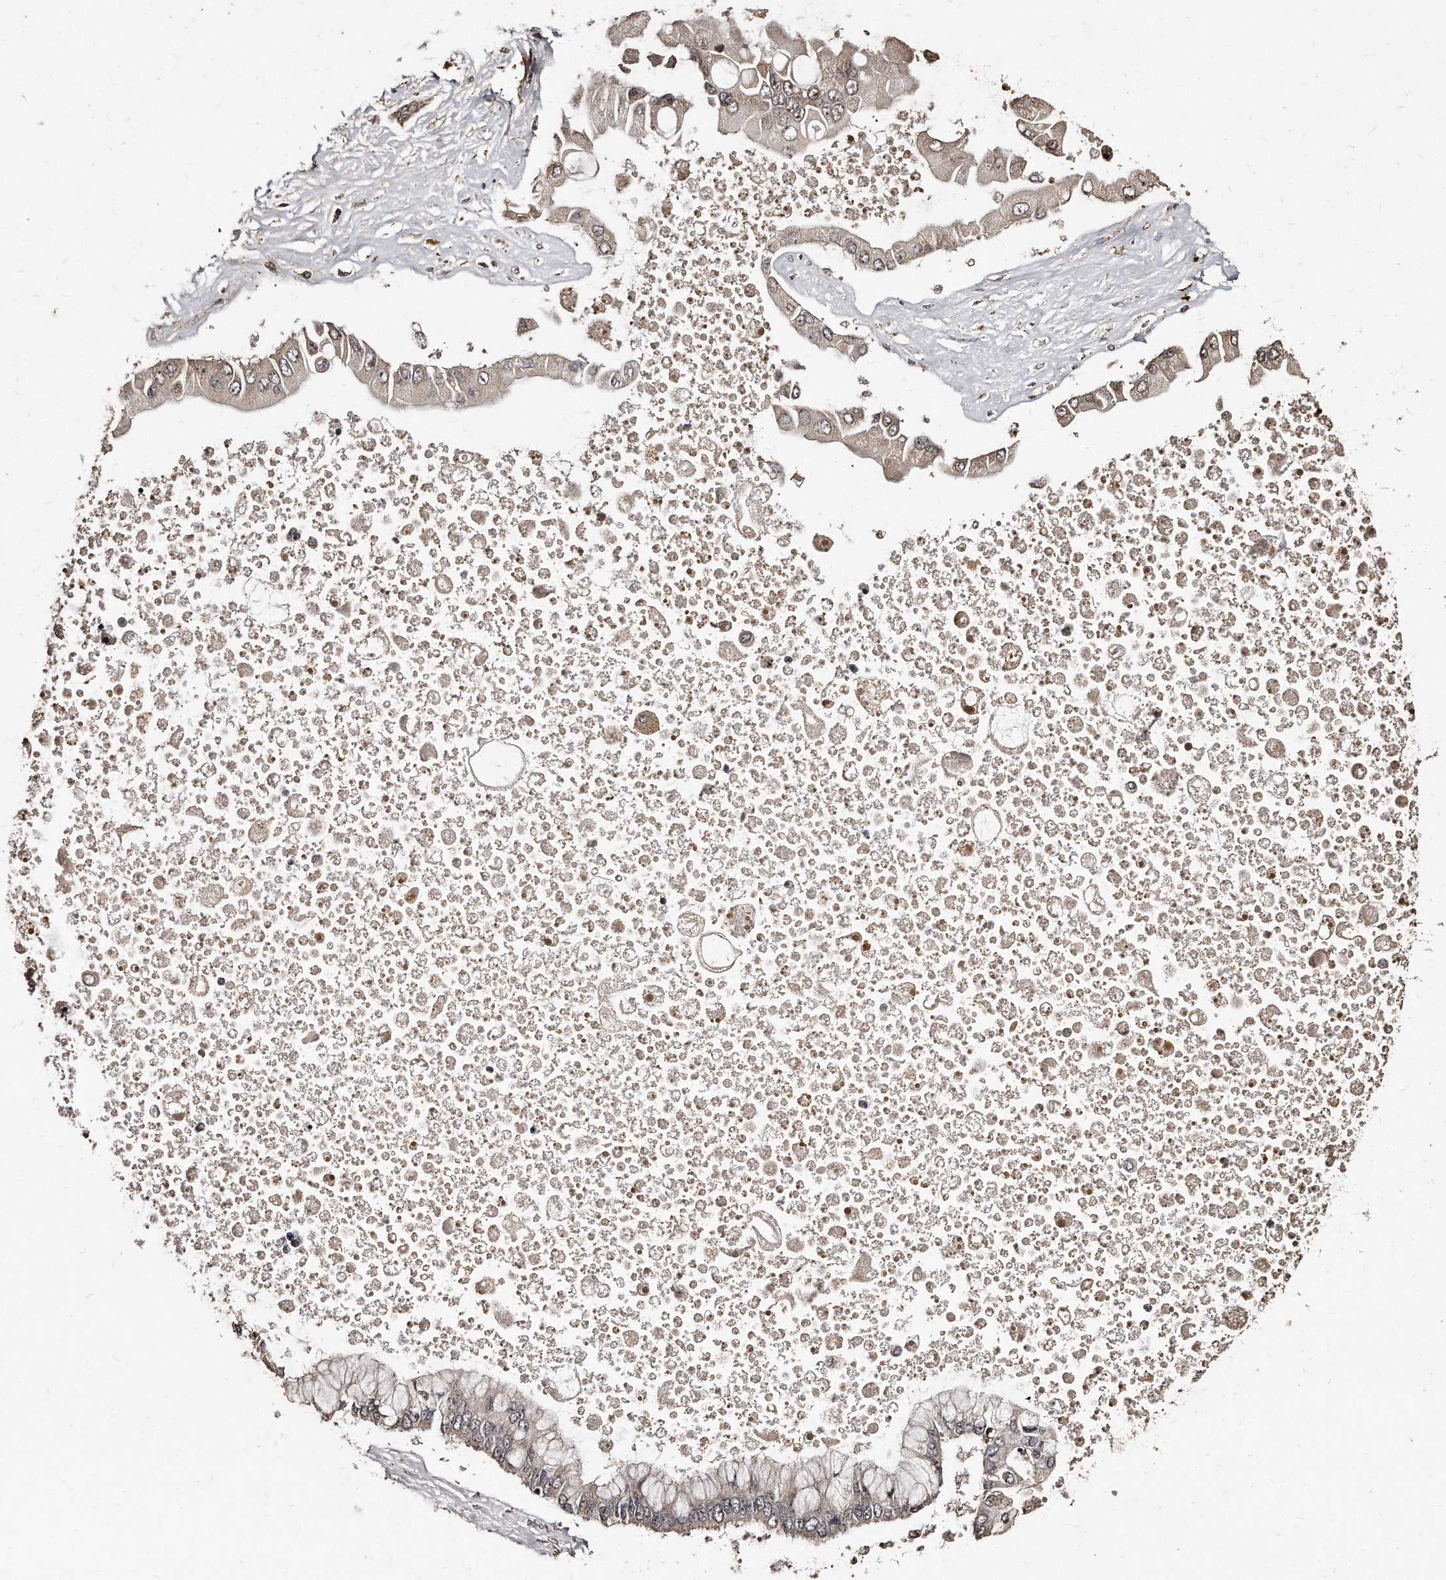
{"staining": {"intensity": "weak", "quantity": ">75%", "location": "cytoplasmic/membranous,nuclear"}, "tissue": "liver cancer", "cell_type": "Tumor cells", "image_type": "cancer", "snomed": [{"axis": "morphology", "description": "Cholangiocarcinoma"}, {"axis": "topography", "description": "Liver"}], "caption": "Human liver cancer (cholangiocarcinoma) stained for a protein (brown) exhibits weak cytoplasmic/membranous and nuclear positive positivity in approximately >75% of tumor cells.", "gene": "TSHR", "patient": {"sex": "male", "age": 50}}